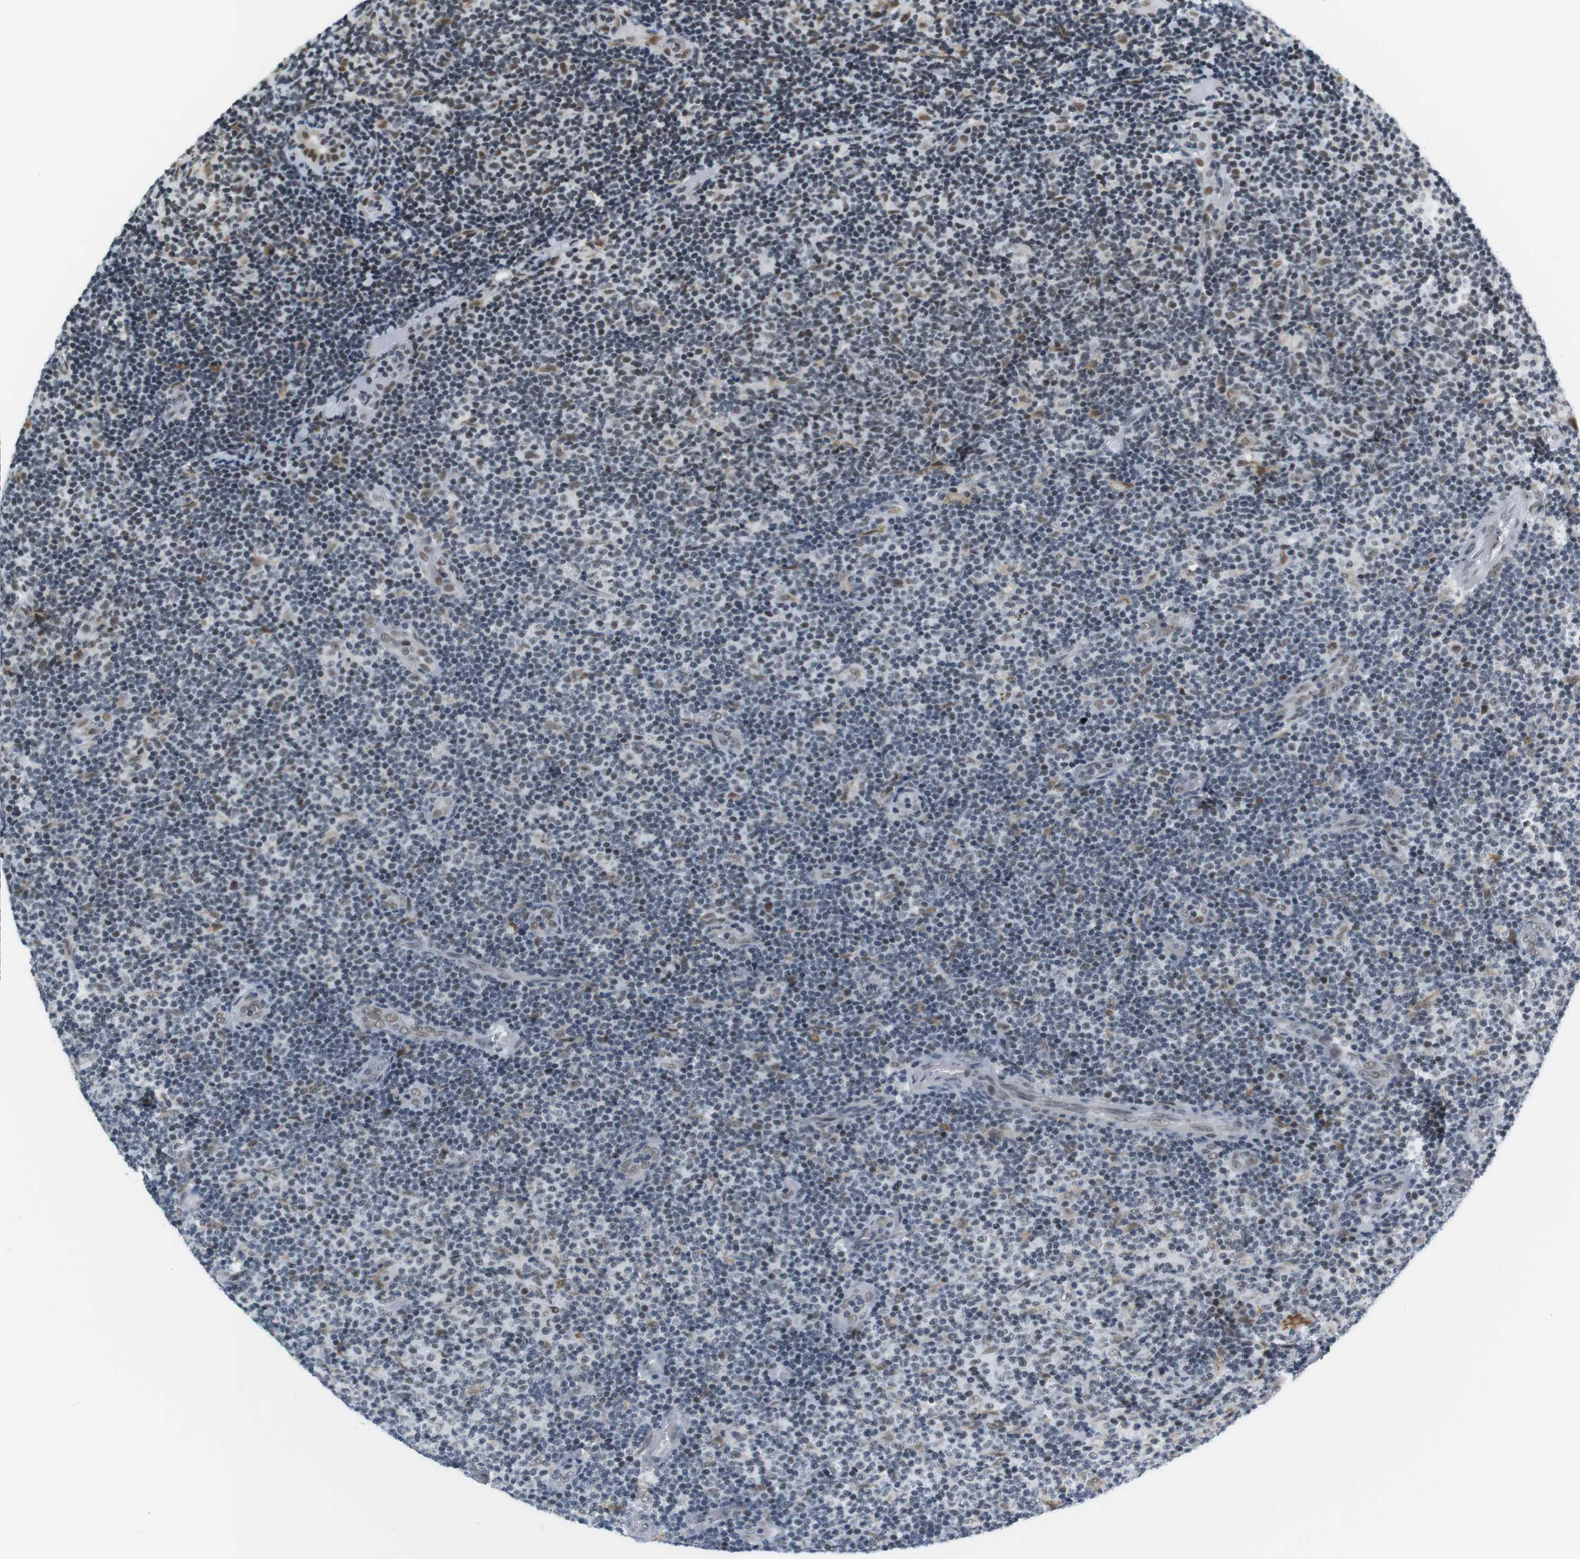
{"staining": {"intensity": "weak", "quantity": "<25%", "location": "nuclear"}, "tissue": "lymphoma", "cell_type": "Tumor cells", "image_type": "cancer", "snomed": [{"axis": "morphology", "description": "Malignant lymphoma, non-Hodgkin's type, Low grade"}, {"axis": "topography", "description": "Lymph node"}], "caption": "Low-grade malignant lymphoma, non-Hodgkin's type stained for a protein using immunohistochemistry (IHC) reveals no expression tumor cells.", "gene": "RNF38", "patient": {"sex": "male", "age": 83}}